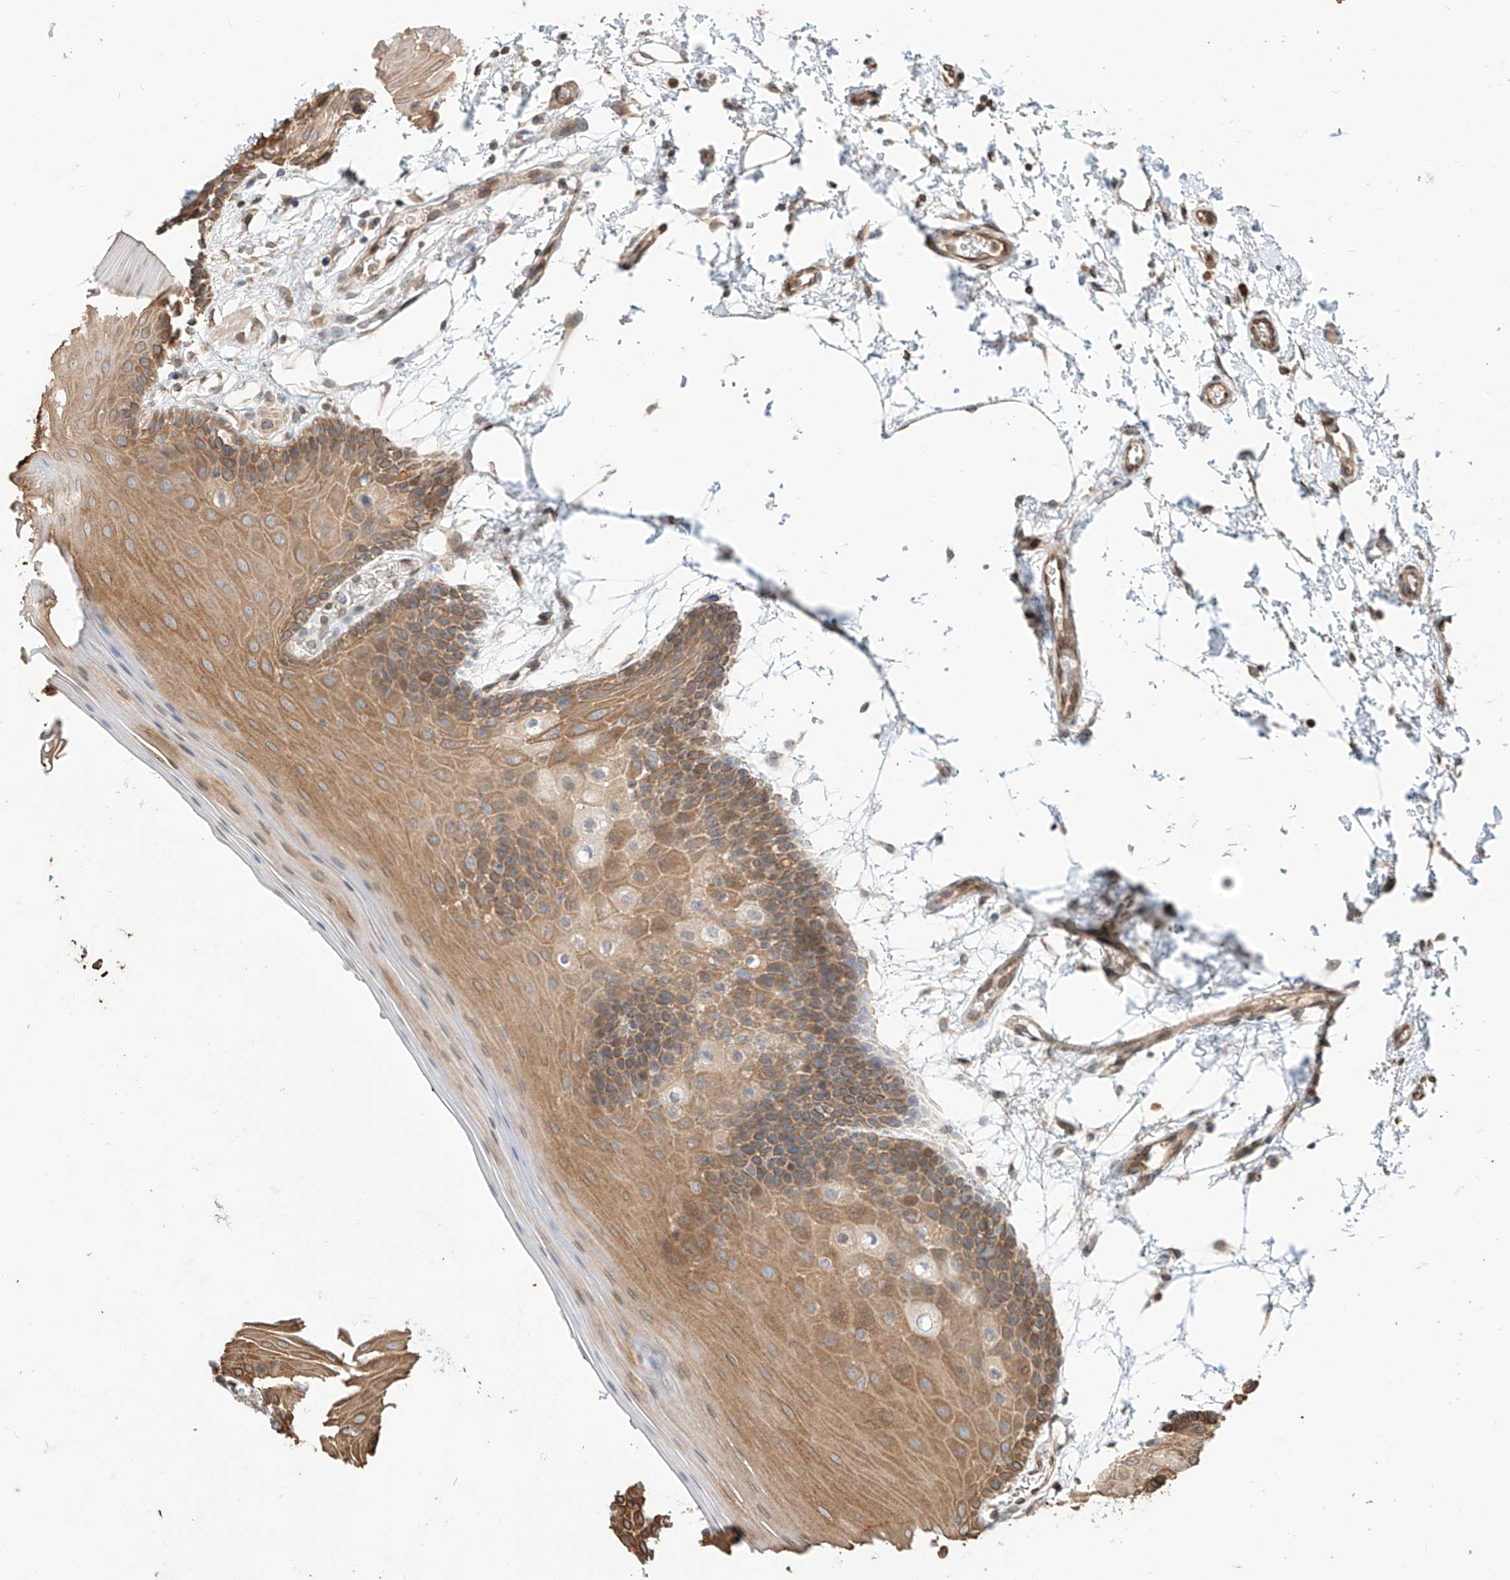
{"staining": {"intensity": "moderate", "quantity": ">75%", "location": "cytoplasmic/membranous"}, "tissue": "oral mucosa", "cell_type": "Squamous epithelial cells", "image_type": "normal", "snomed": [{"axis": "morphology", "description": "Normal tissue, NOS"}, {"axis": "topography", "description": "Skeletal muscle"}, {"axis": "topography", "description": "Oral tissue"}, {"axis": "topography", "description": "Salivary gland"}, {"axis": "topography", "description": "Peripheral nerve tissue"}], "caption": "Oral mucosa stained with DAB immunohistochemistry reveals medium levels of moderate cytoplasmic/membranous expression in about >75% of squamous epithelial cells.", "gene": "CEP162", "patient": {"sex": "male", "age": 54}}